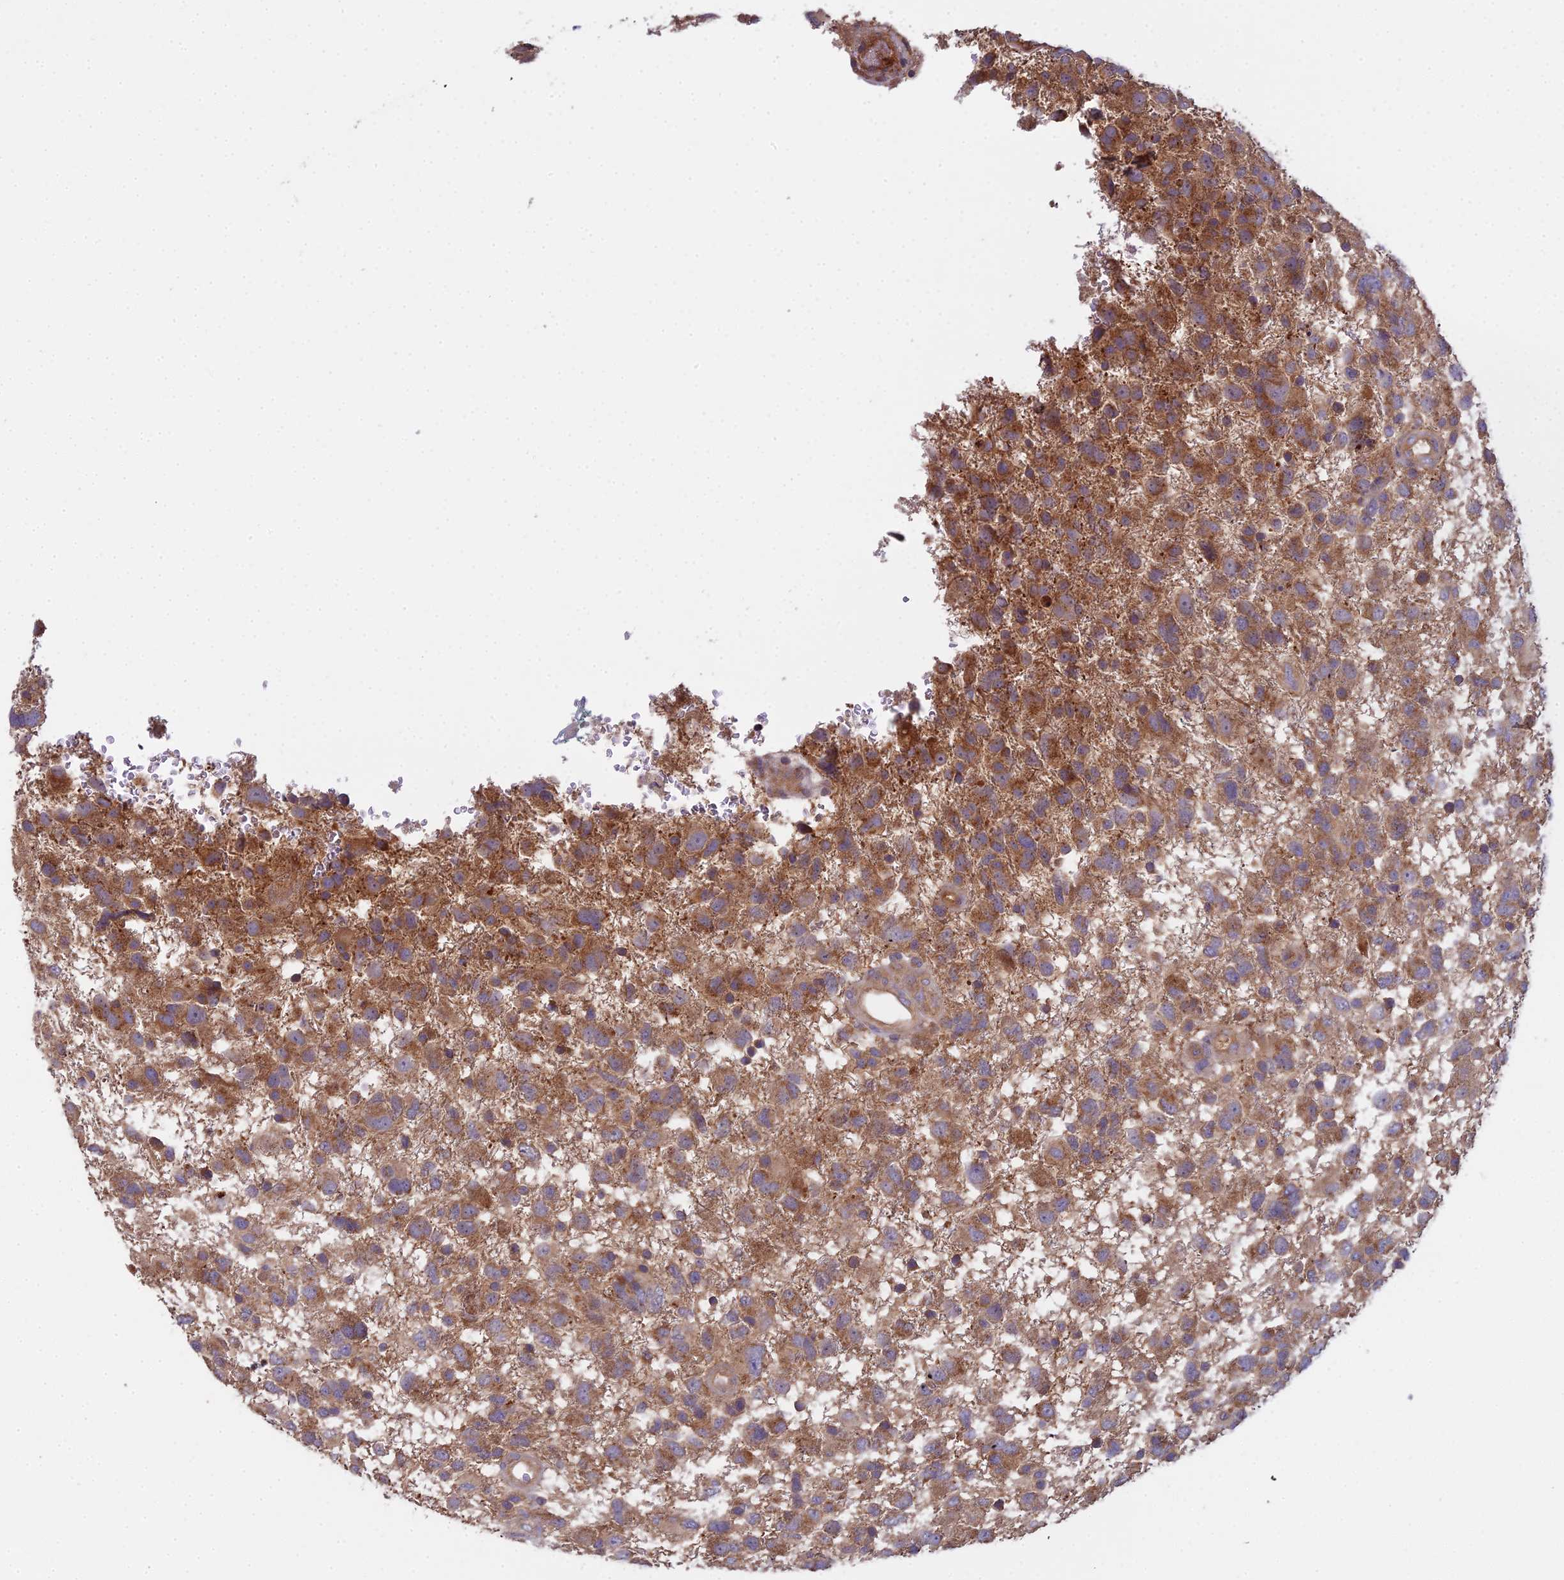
{"staining": {"intensity": "moderate", "quantity": "25%-75%", "location": "cytoplasmic/membranous"}, "tissue": "glioma", "cell_type": "Tumor cells", "image_type": "cancer", "snomed": [{"axis": "morphology", "description": "Glioma, malignant, High grade"}, {"axis": "topography", "description": "Brain"}], "caption": "This is a micrograph of immunohistochemistry staining of malignant glioma (high-grade), which shows moderate positivity in the cytoplasmic/membranous of tumor cells.", "gene": "CCDC167", "patient": {"sex": "male", "age": 61}}